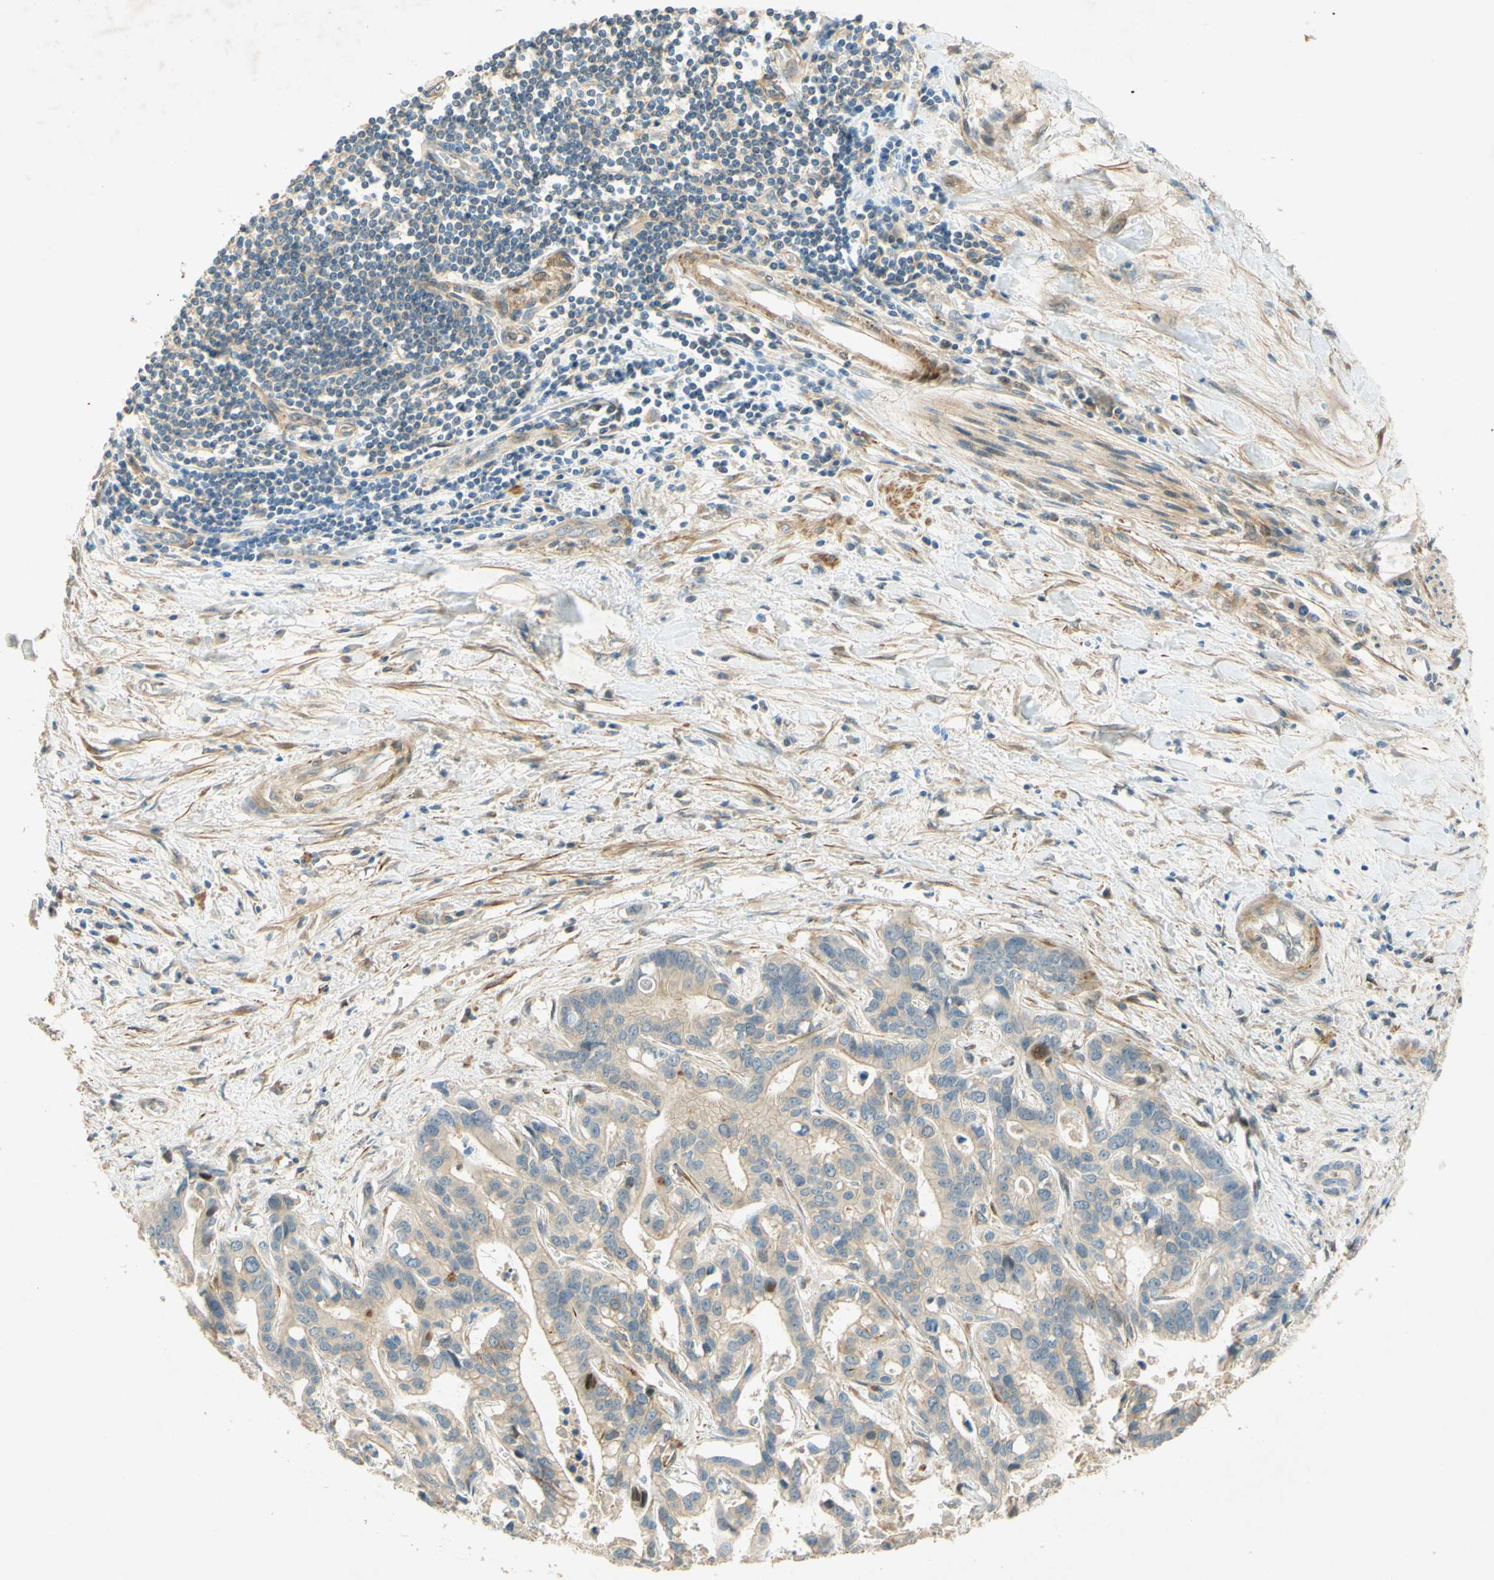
{"staining": {"intensity": "weak", "quantity": ">75%", "location": "cytoplasmic/membranous"}, "tissue": "liver cancer", "cell_type": "Tumor cells", "image_type": "cancer", "snomed": [{"axis": "morphology", "description": "Cholangiocarcinoma"}, {"axis": "topography", "description": "Liver"}], "caption": "An image of liver cholangiocarcinoma stained for a protein displays weak cytoplasmic/membranous brown staining in tumor cells. (Brightfield microscopy of DAB IHC at high magnification).", "gene": "ADAM17", "patient": {"sex": "female", "age": 65}}